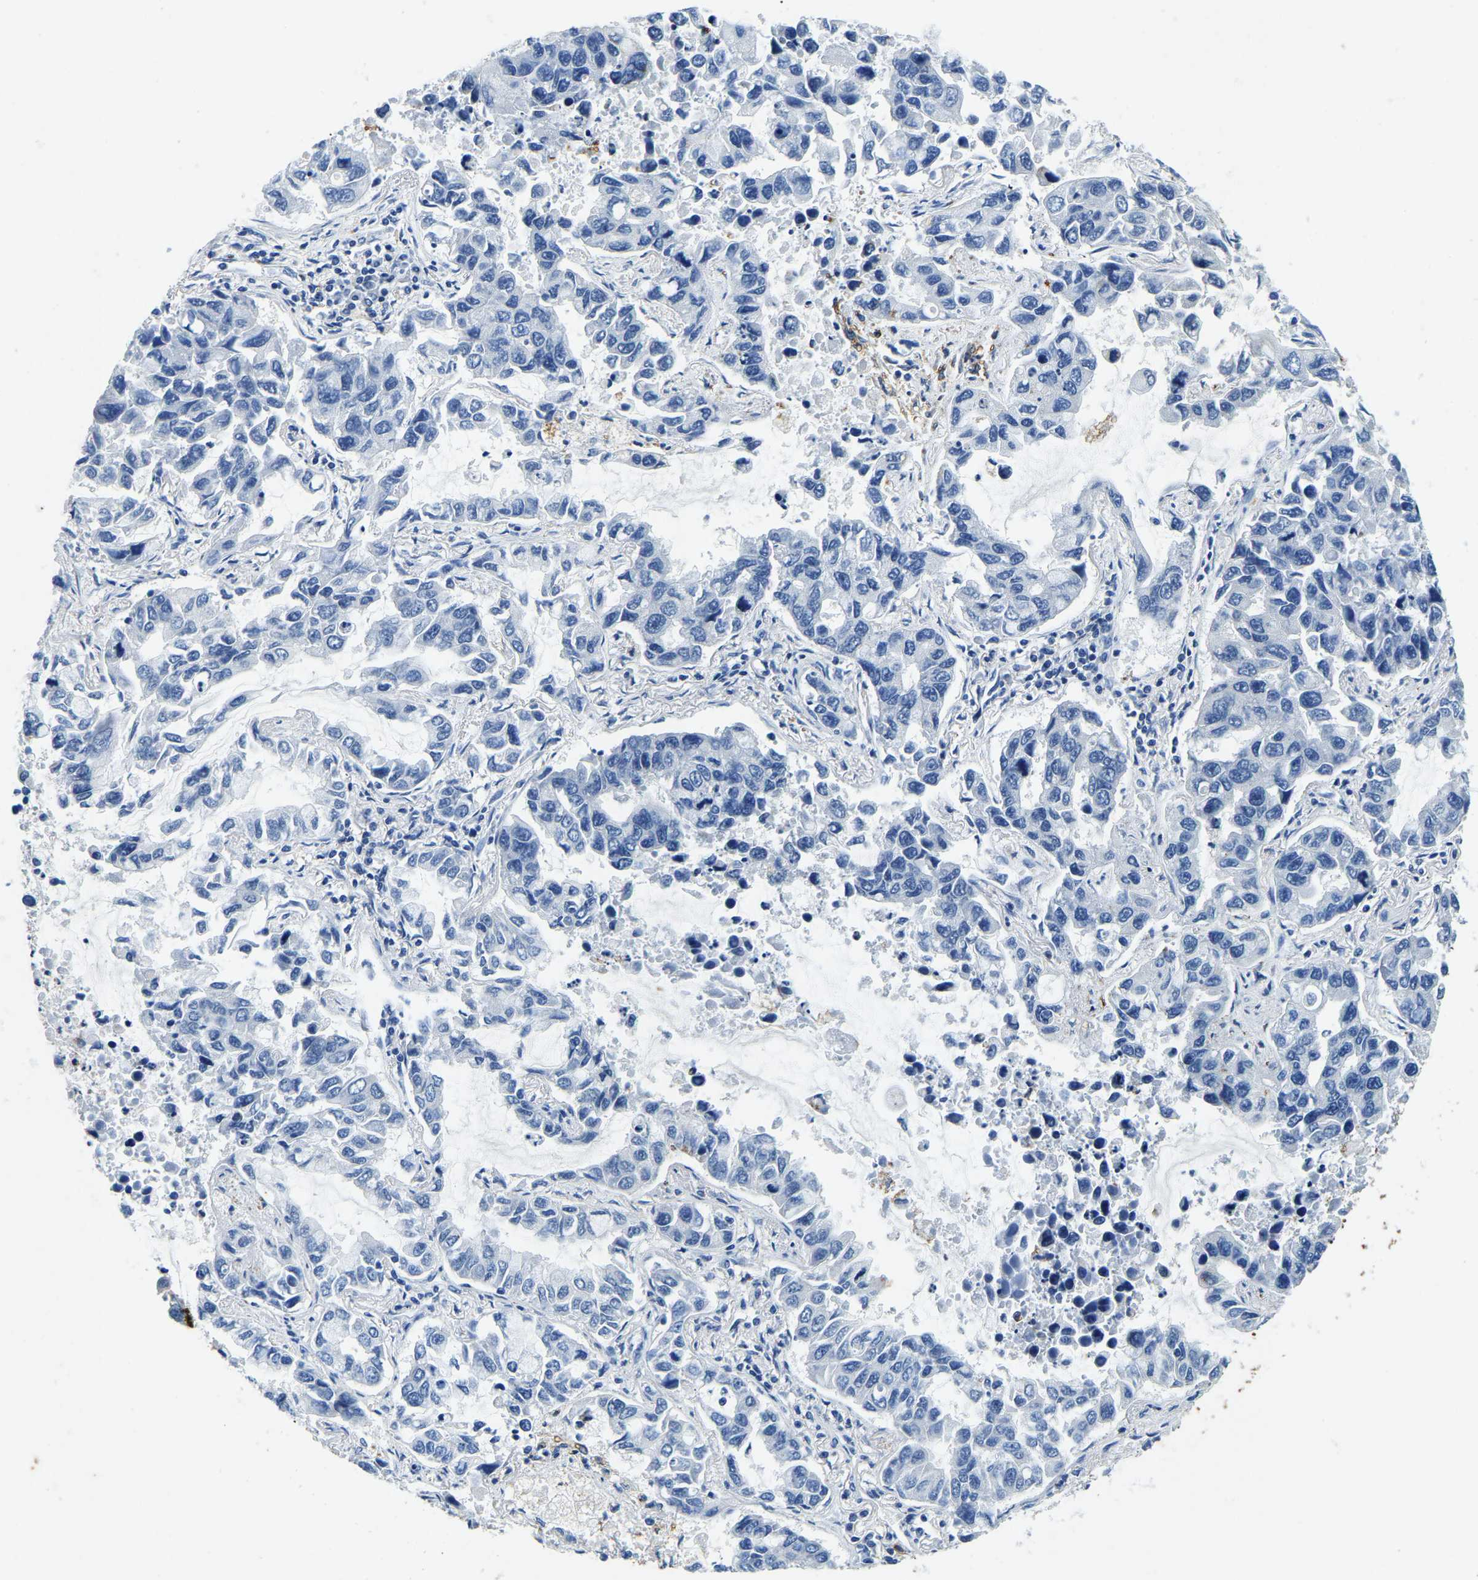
{"staining": {"intensity": "negative", "quantity": "none", "location": "none"}, "tissue": "lung cancer", "cell_type": "Tumor cells", "image_type": "cancer", "snomed": [{"axis": "morphology", "description": "Adenocarcinoma, NOS"}, {"axis": "topography", "description": "Lung"}], "caption": "A high-resolution histopathology image shows IHC staining of lung adenocarcinoma, which exhibits no significant positivity in tumor cells.", "gene": "UBN2", "patient": {"sex": "male", "age": 64}}